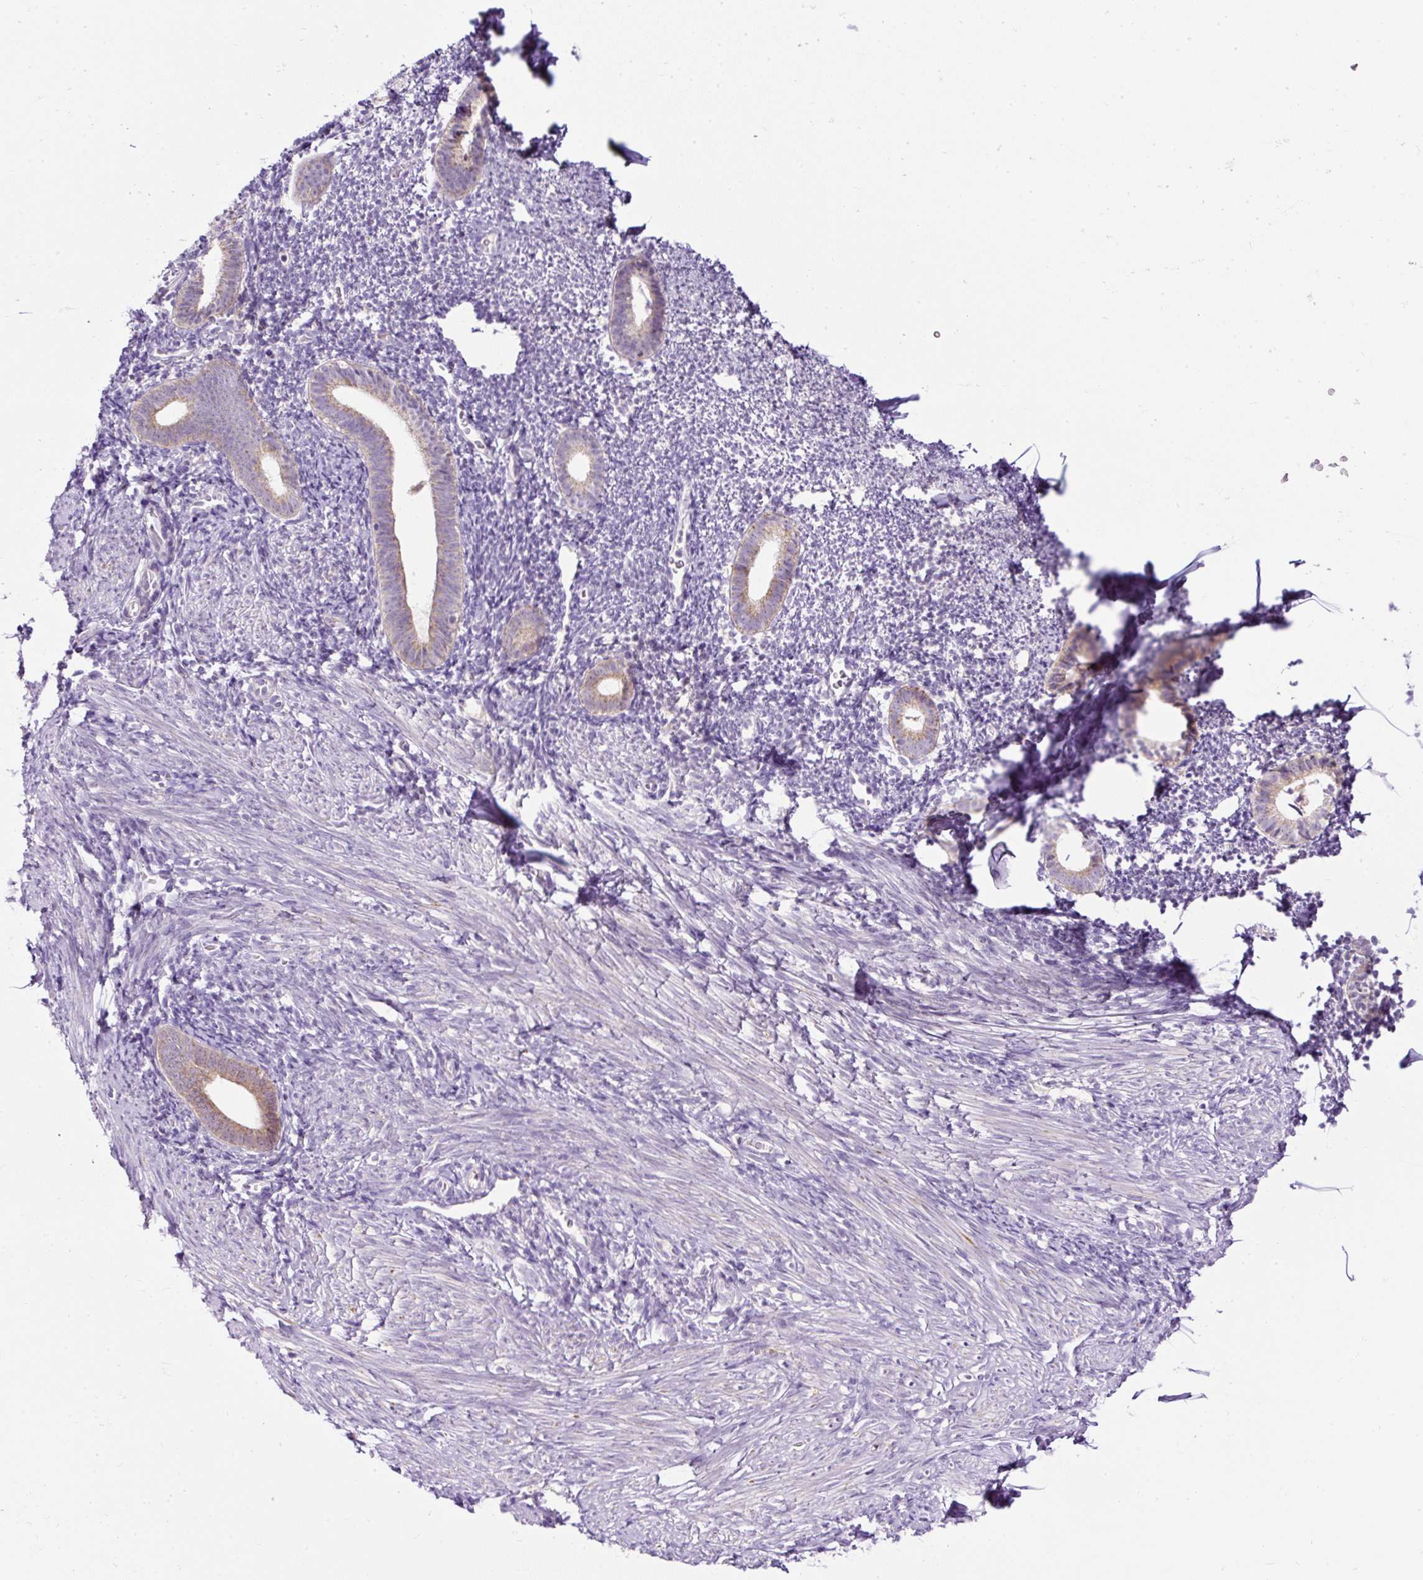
{"staining": {"intensity": "negative", "quantity": "none", "location": "none"}, "tissue": "endometrium", "cell_type": "Cells in endometrial stroma", "image_type": "normal", "snomed": [{"axis": "morphology", "description": "Normal tissue, NOS"}, {"axis": "topography", "description": "Endometrium"}], "caption": "This histopathology image is of normal endometrium stained with immunohistochemistry (IHC) to label a protein in brown with the nuclei are counter-stained blue. There is no positivity in cells in endometrial stroma. The staining is performed using DAB (3,3'-diaminobenzidine) brown chromogen with nuclei counter-stained in using hematoxylin.", "gene": "FMC1", "patient": {"sex": "female", "age": 39}}